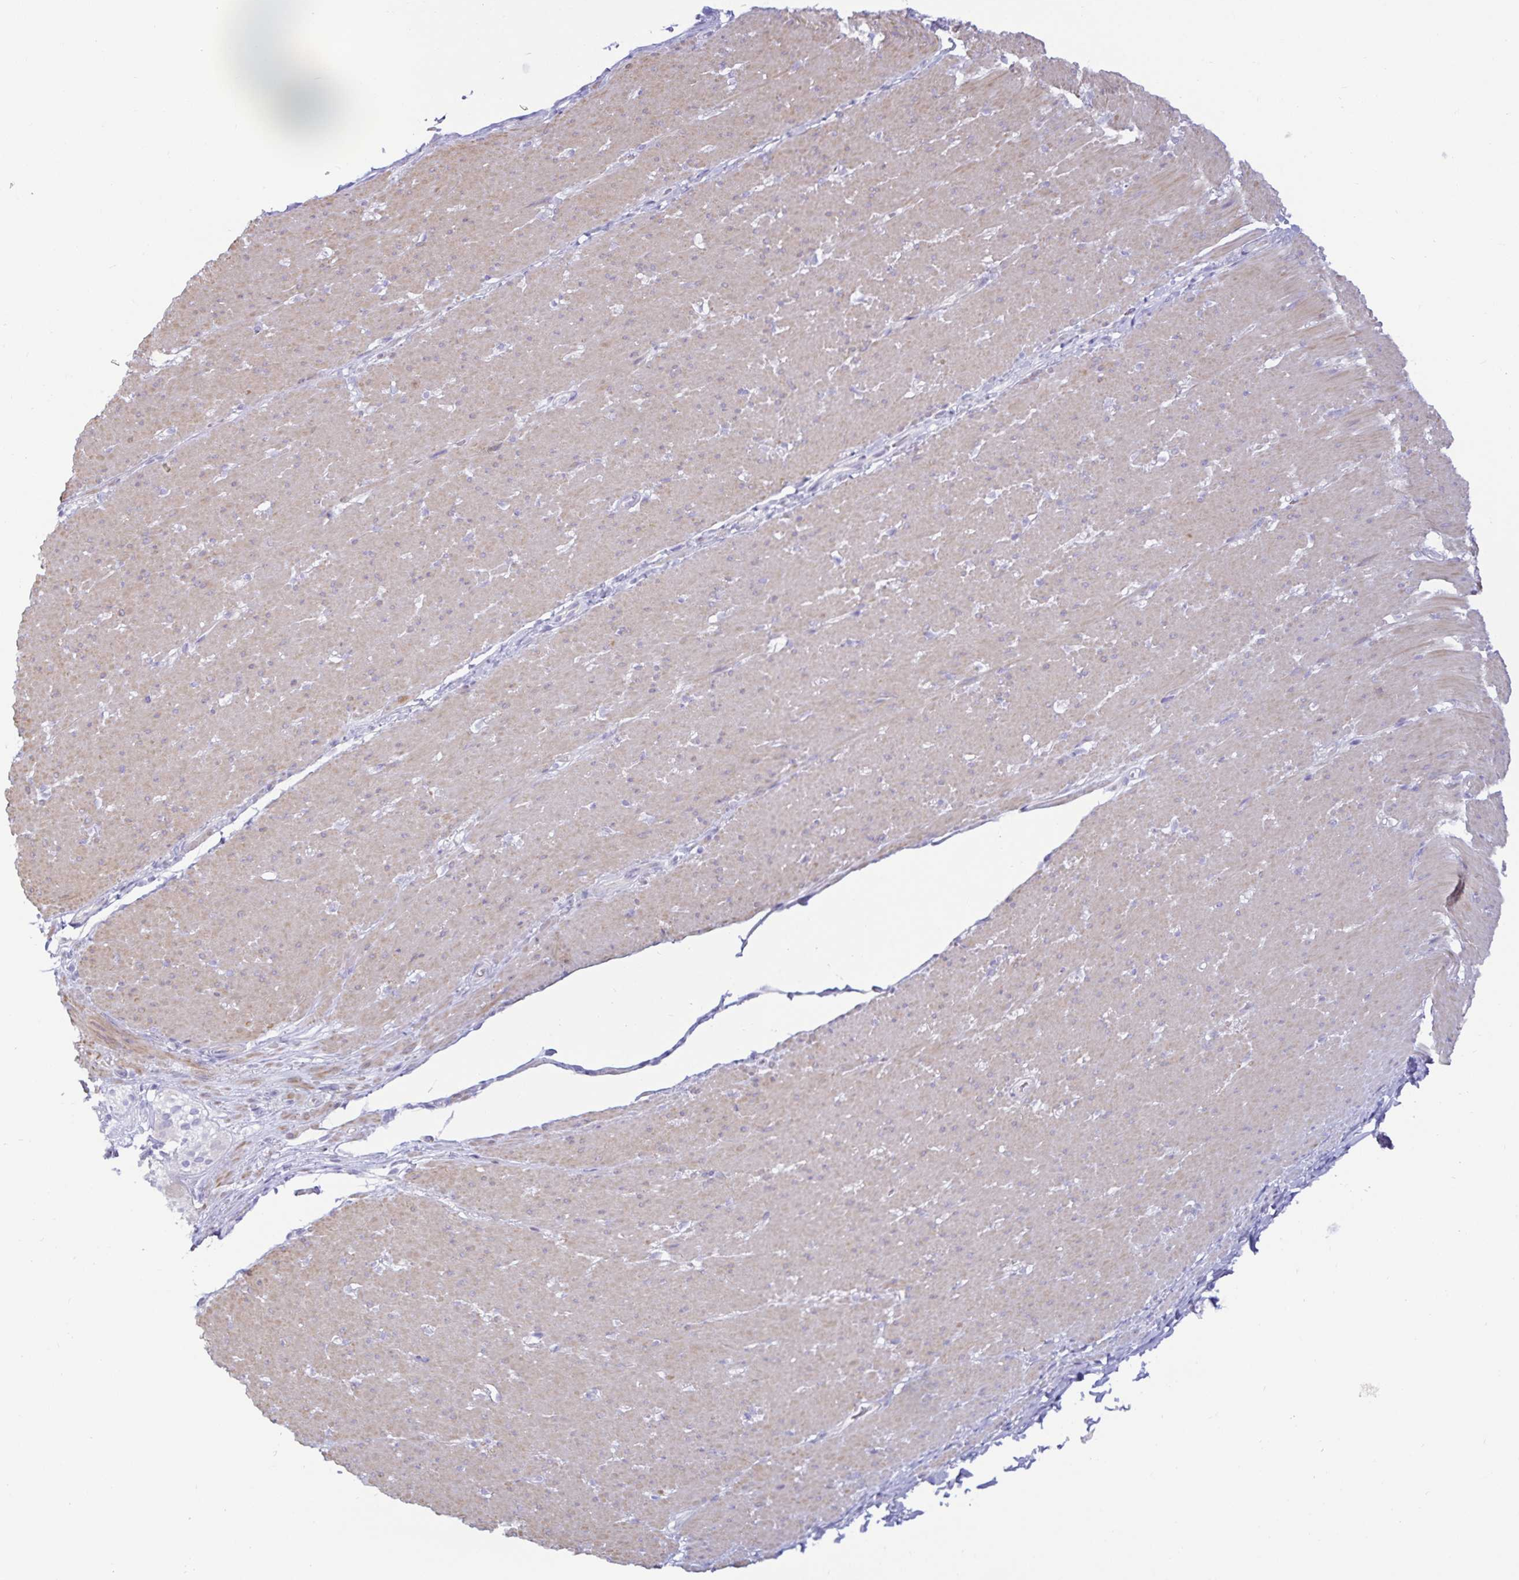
{"staining": {"intensity": "weak", "quantity": "25%-75%", "location": "cytoplasmic/membranous"}, "tissue": "smooth muscle", "cell_type": "Smooth muscle cells", "image_type": "normal", "snomed": [{"axis": "morphology", "description": "Normal tissue, NOS"}, {"axis": "topography", "description": "Smooth muscle"}, {"axis": "topography", "description": "Rectum"}], "caption": "Smooth muscle cells show low levels of weak cytoplasmic/membranous positivity in approximately 25%-75% of cells in normal human smooth muscle.", "gene": "SPAG4", "patient": {"sex": "male", "age": 53}}